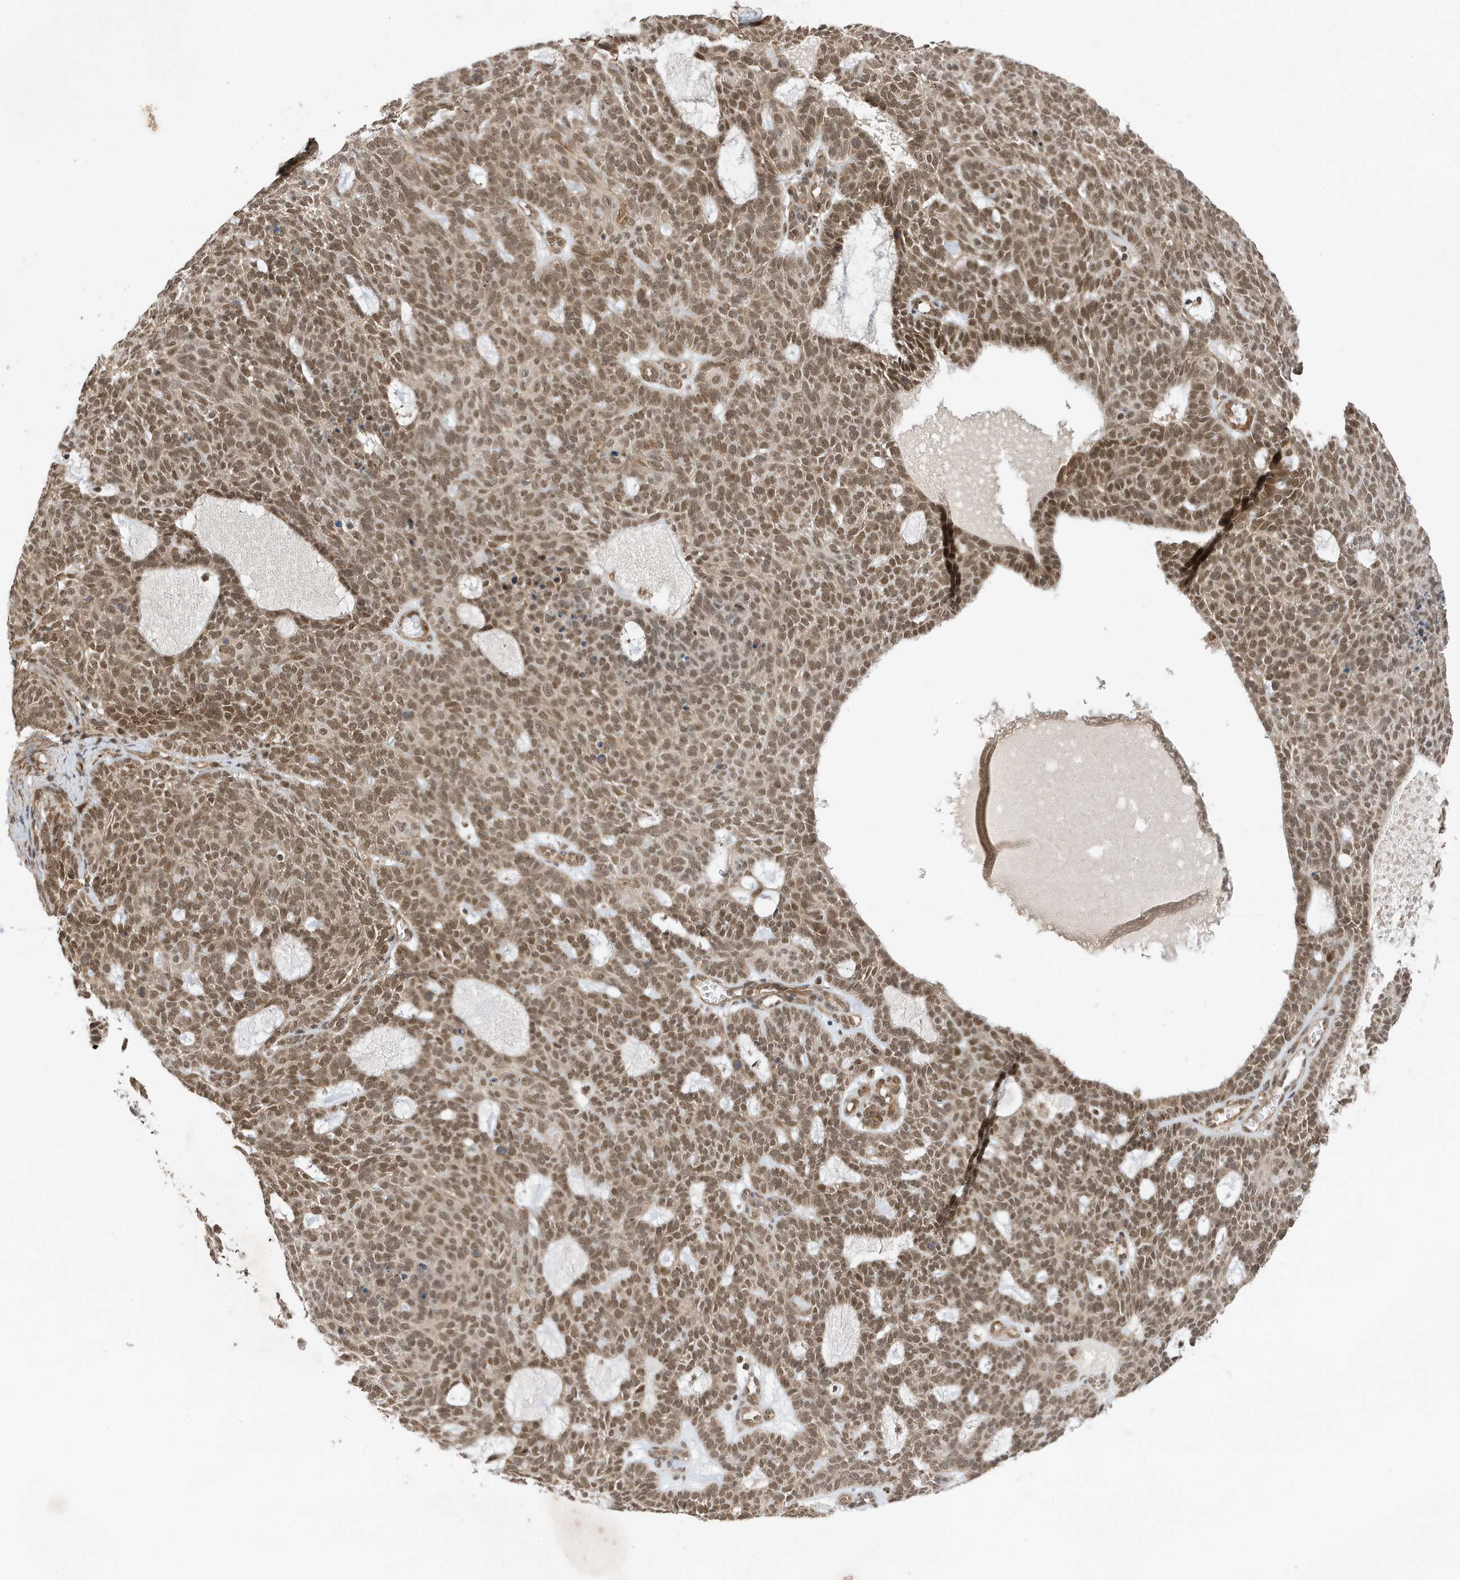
{"staining": {"intensity": "moderate", "quantity": "25%-75%", "location": "nuclear"}, "tissue": "skin cancer", "cell_type": "Tumor cells", "image_type": "cancer", "snomed": [{"axis": "morphology", "description": "Squamous cell carcinoma, NOS"}, {"axis": "topography", "description": "Skin"}], "caption": "Immunohistochemical staining of squamous cell carcinoma (skin) exhibits moderate nuclear protein expression in approximately 25%-75% of tumor cells. The staining is performed using DAB brown chromogen to label protein expression. The nuclei are counter-stained blue using hematoxylin.", "gene": "MAST3", "patient": {"sex": "female", "age": 90}}